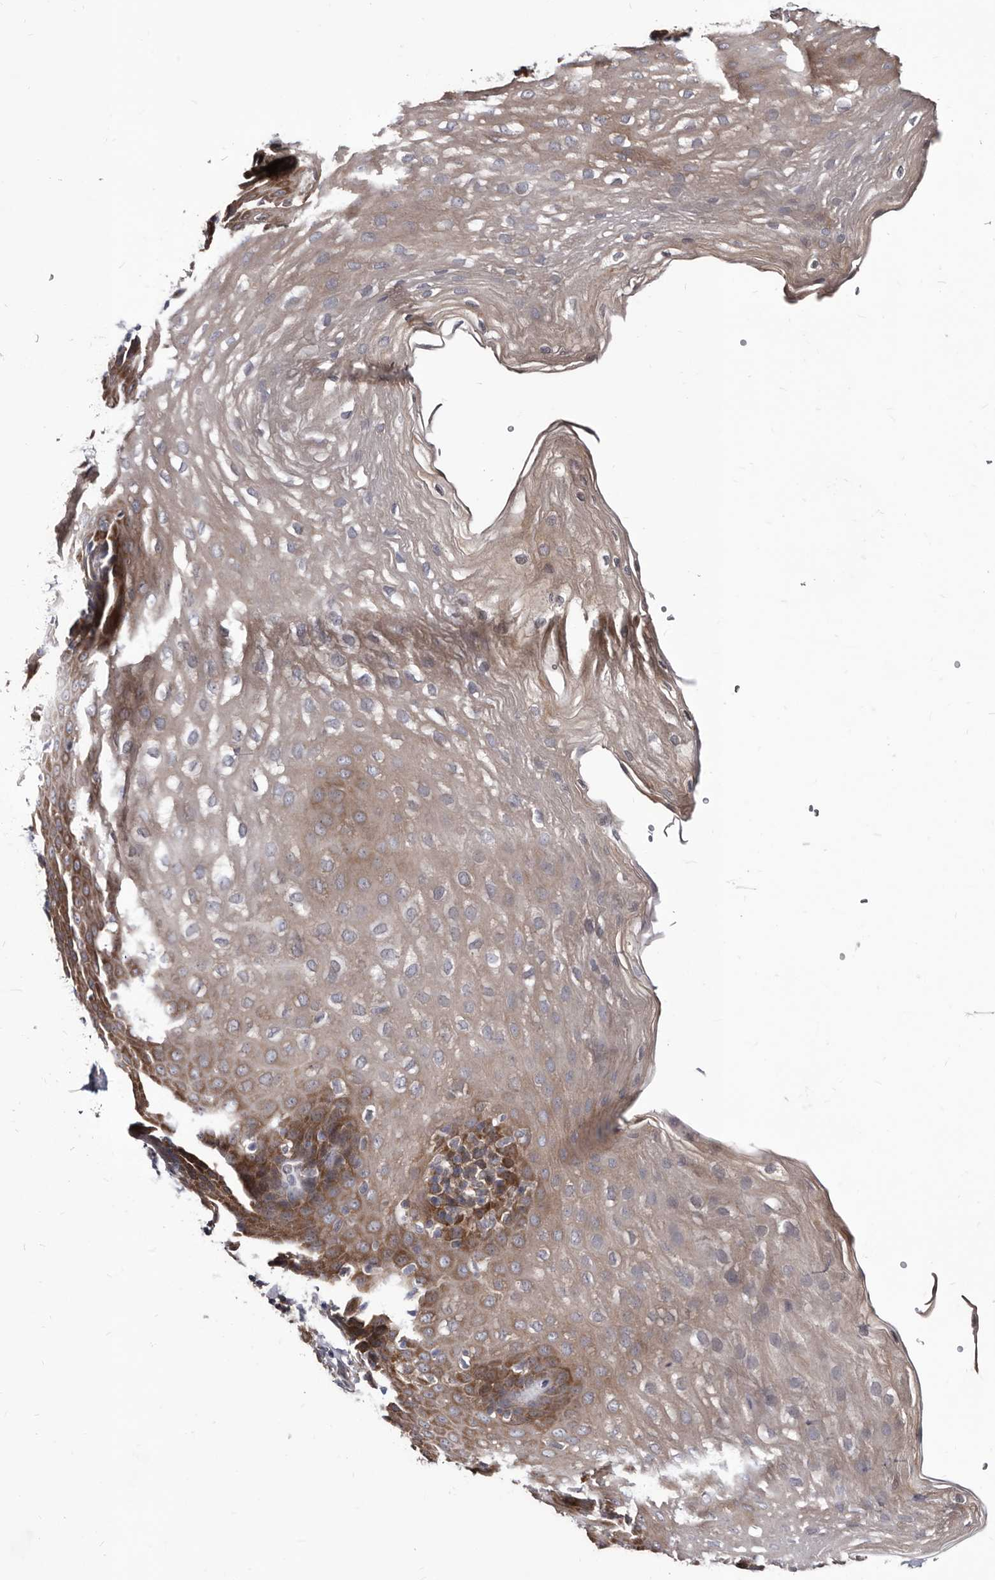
{"staining": {"intensity": "moderate", "quantity": "25%-75%", "location": "cytoplasmic/membranous"}, "tissue": "esophagus", "cell_type": "Squamous epithelial cells", "image_type": "normal", "snomed": [{"axis": "morphology", "description": "Normal tissue, NOS"}, {"axis": "topography", "description": "Esophagus"}], "caption": "Immunohistochemistry (IHC) of benign esophagus shows medium levels of moderate cytoplasmic/membranous staining in approximately 25%-75% of squamous epithelial cells.", "gene": "ABCF2", "patient": {"sex": "female", "age": 66}}